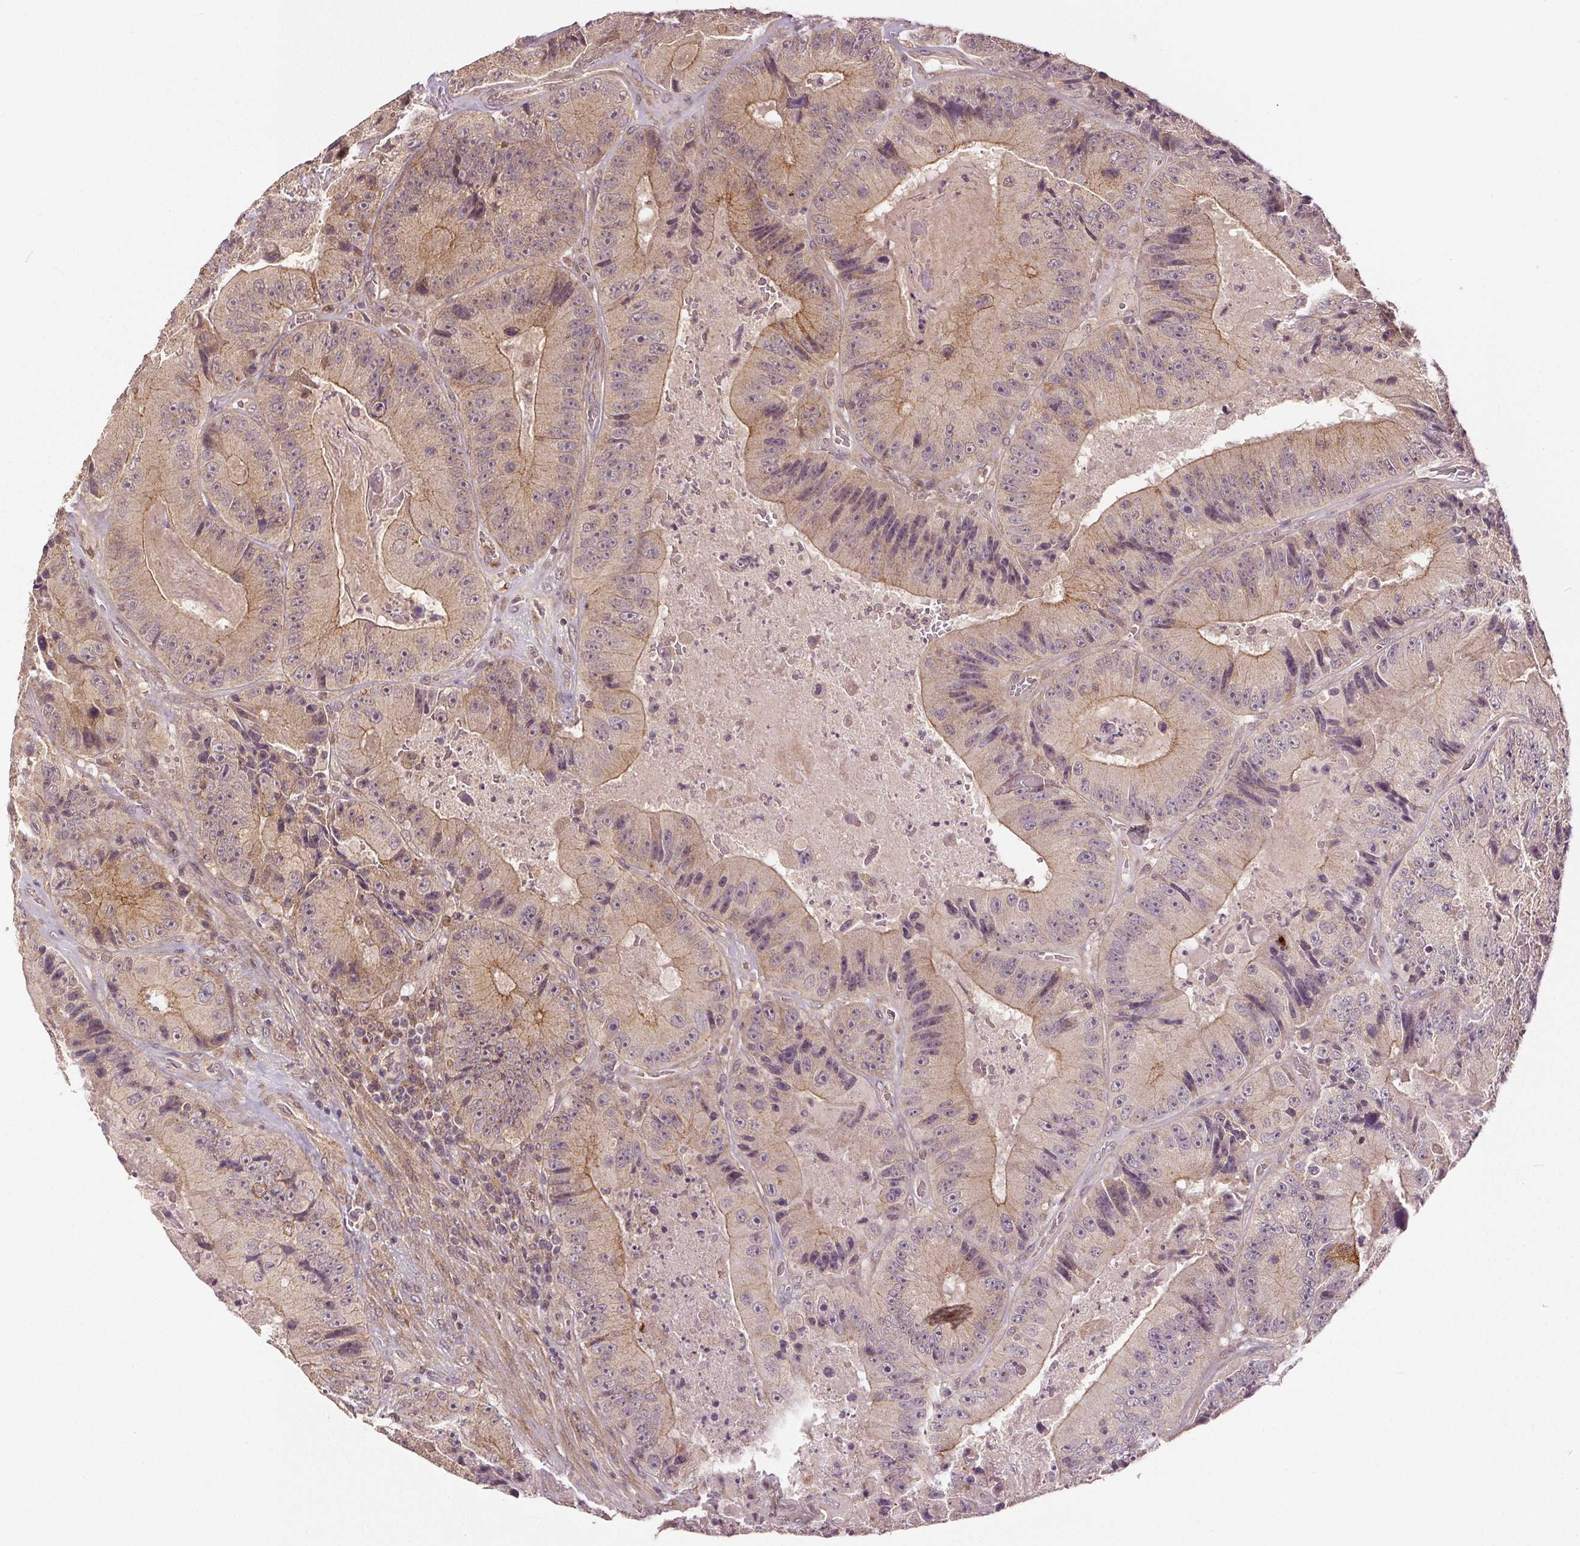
{"staining": {"intensity": "moderate", "quantity": "25%-75%", "location": "cytoplasmic/membranous"}, "tissue": "colorectal cancer", "cell_type": "Tumor cells", "image_type": "cancer", "snomed": [{"axis": "morphology", "description": "Adenocarcinoma, NOS"}, {"axis": "topography", "description": "Colon"}], "caption": "Immunohistochemical staining of adenocarcinoma (colorectal) reveals moderate cytoplasmic/membranous protein staining in approximately 25%-75% of tumor cells.", "gene": "EPHB3", "patient": {"sex": "female", "age": 86}}